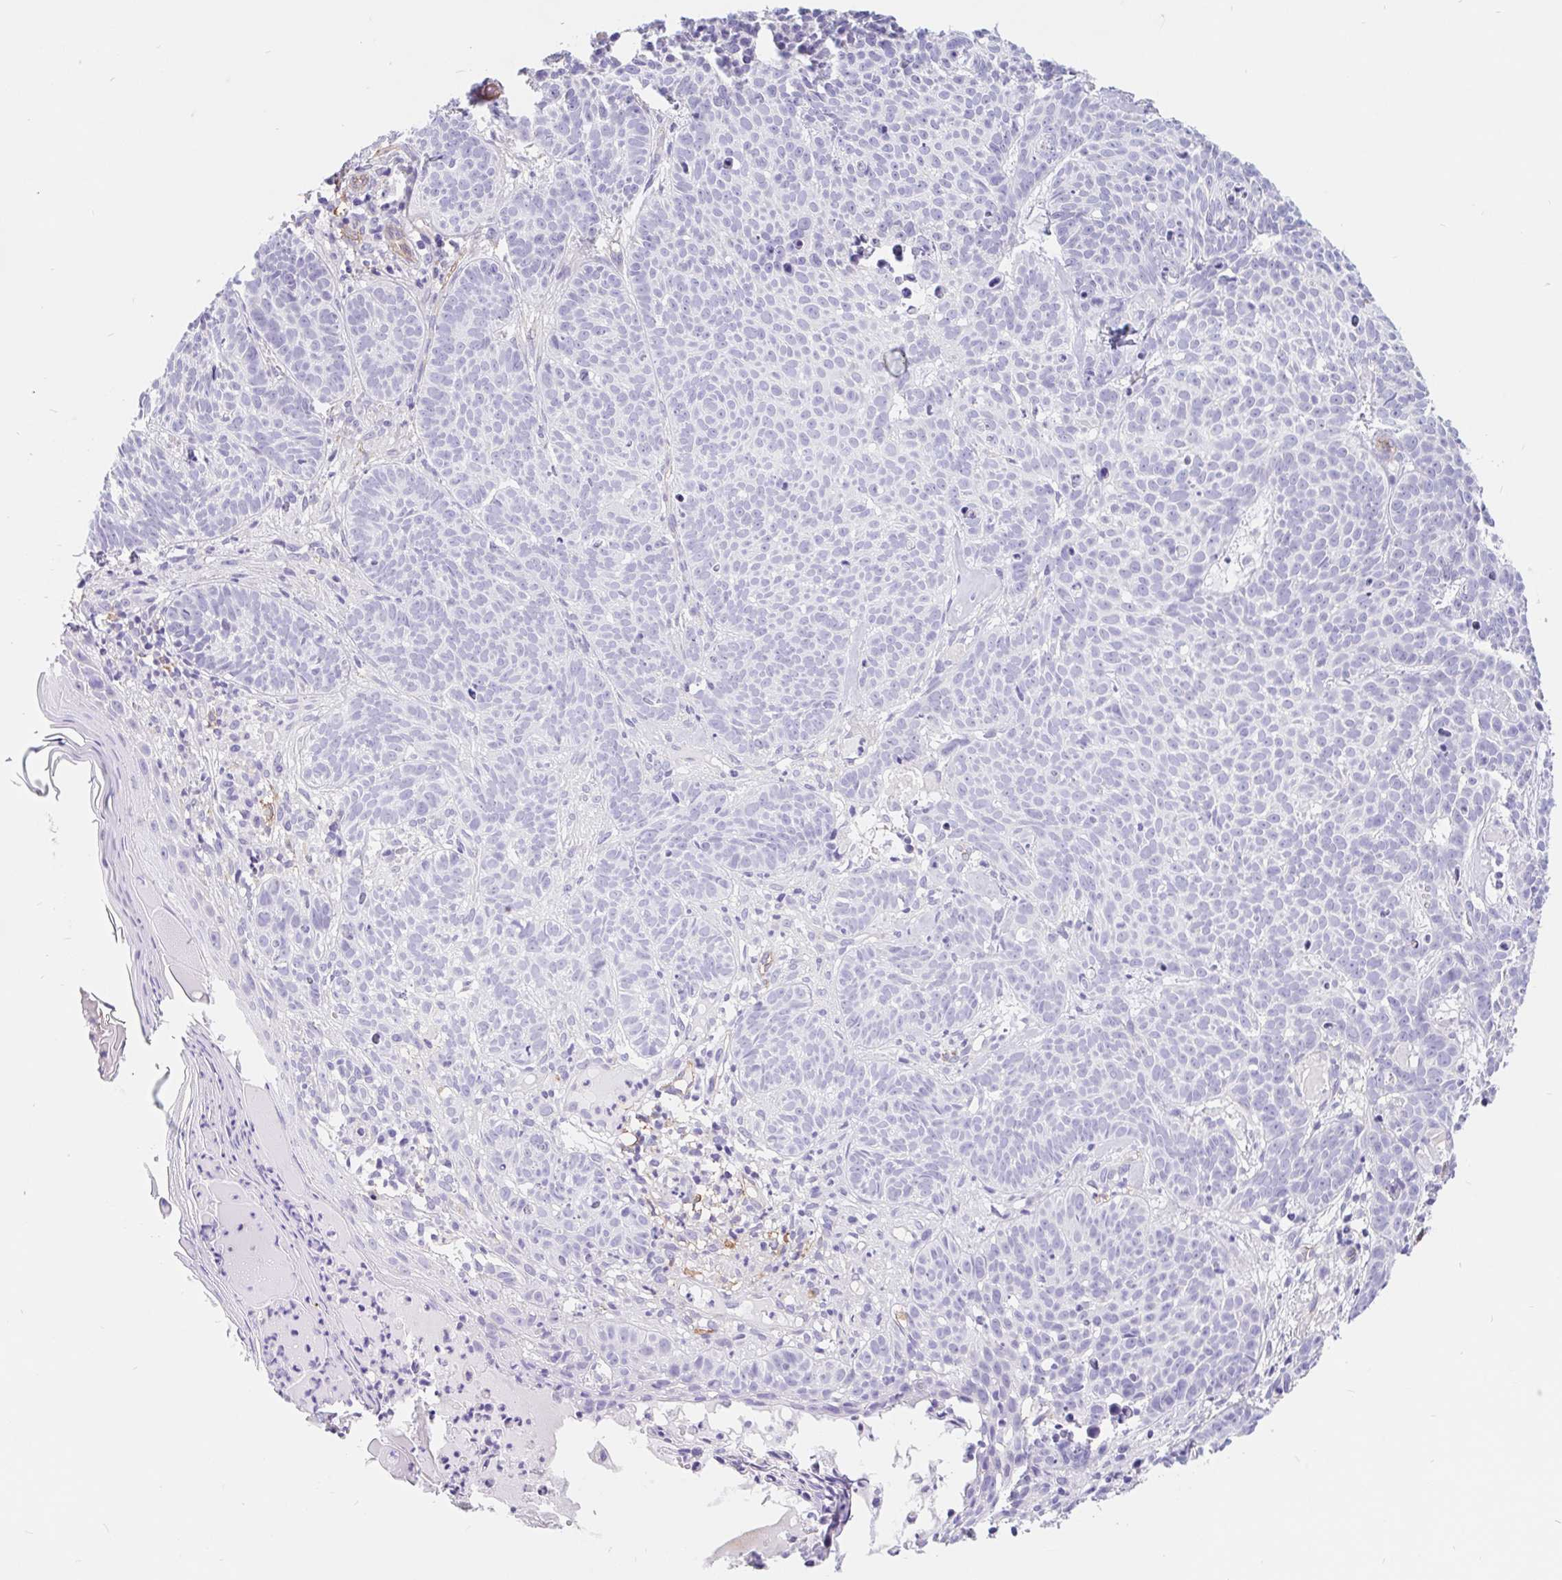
{"staining": {"intensity": "negative", "quantity": "none", "location": "none"}, "tissue": "skin cancer", "cell_type": "Tumor cells", "image_type": "cancer", "snomed": [{"axis": "morphology", "description": "Basal cell carcinoma"}, {"axis": "topography", "description": "Skin"}], "caption": "Tumor cells are negative for protein expression in human basal cell carcinoma (skin). (DAB IHC with hematoxylin counter stain).", "gene": "LIMCH1", "patient": {"sex": "male", "age": 90}}